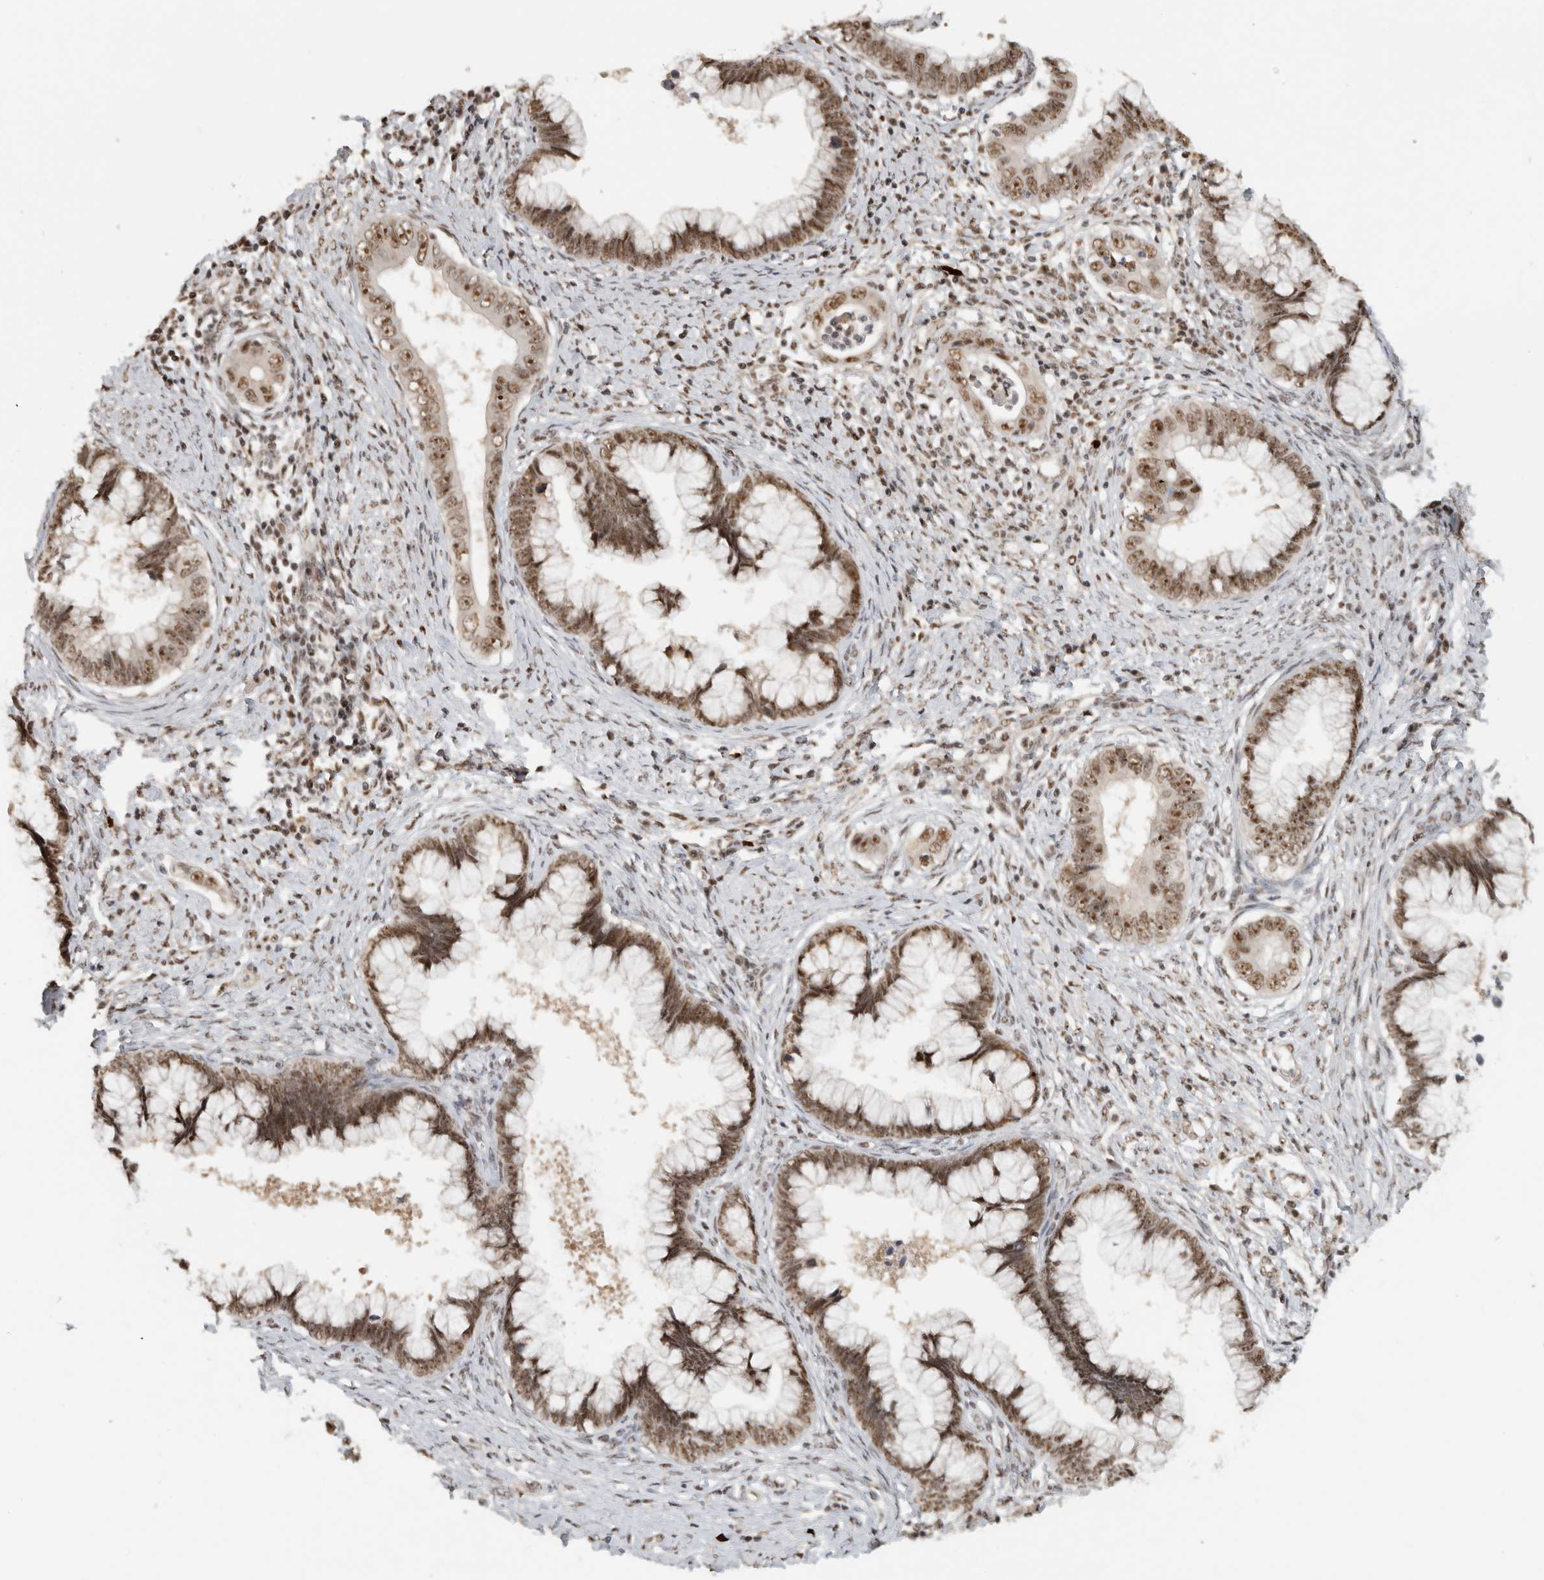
{"staining": {"intensity": "moderate", "quantity": ">75%", "location": "nuclear"}, "tissue": "cervical cancer", "cell_type": "Tumor cells", "image_type": "cancer", "snomed": [{"axis": "morphology", "description": "Adenocarcinoma, NOS"}, {"axis": "topography", "description": "Cervix"}], "caption": "Tumor cells demonstrate medium levels of moderate nuclear positivity in approximately >75% of cells in human adenocarcinoma (cervical).", "gene": "EBNA1BP2", "patient": {"sex": "female", "age": 44}}